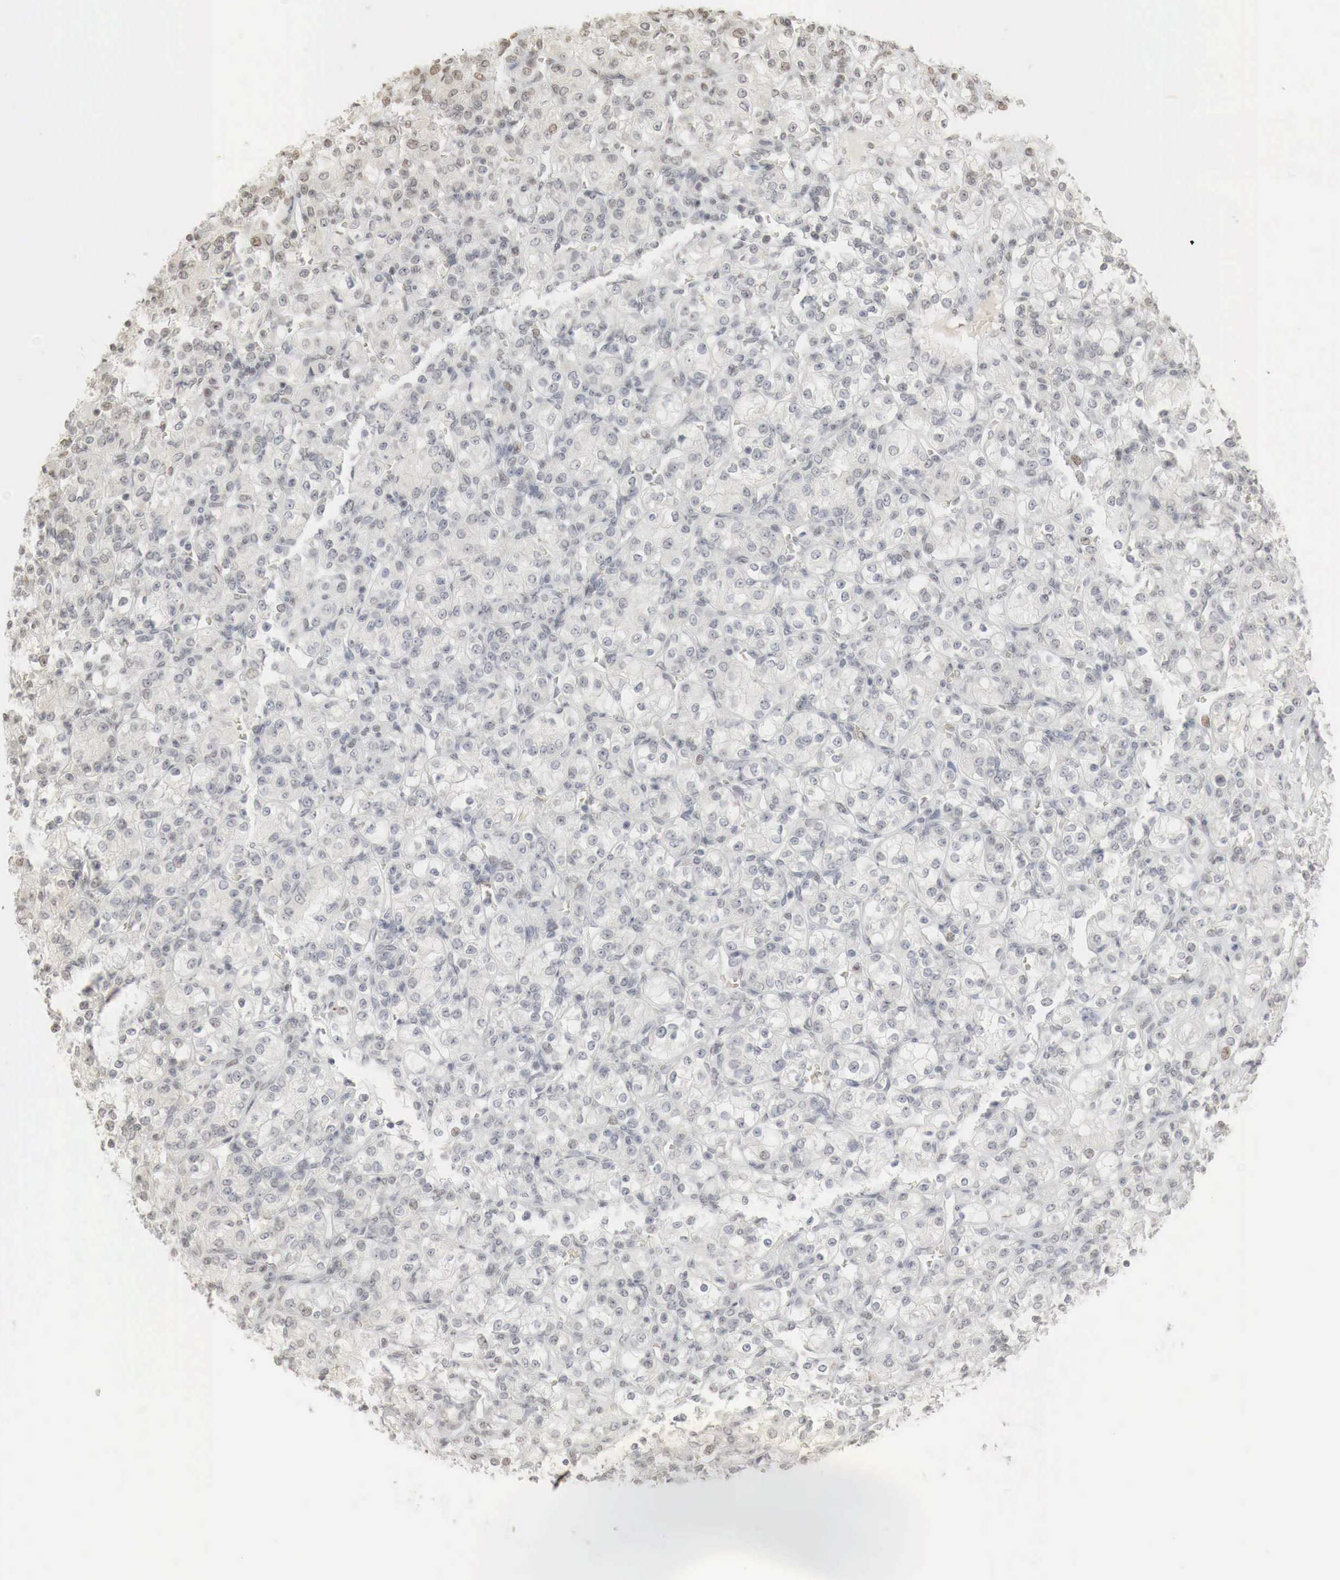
{"staining": {"intensity": "weak", "quantity": "<25%", "location": "nuclear"}, "tissue": "renal cancer", "cell_type": "Tumor cells", "image_type": "cancer", "snomed": [{"axis": "morphology", "description": "Adenocarcinoma, NOS"}, {"axis": "topography", "description": "Kidney"}], "caption": "Tumor cells show no significant positivity in renal cancer (adenocarcinoma). The staining is performed using DAB (3,3'-diaminobenzidine) brown chromogen with nuclei counter-stained in using hematoxylin.", "gene": "ERBB4", "patient": {"sex": "male", "age": 77}}